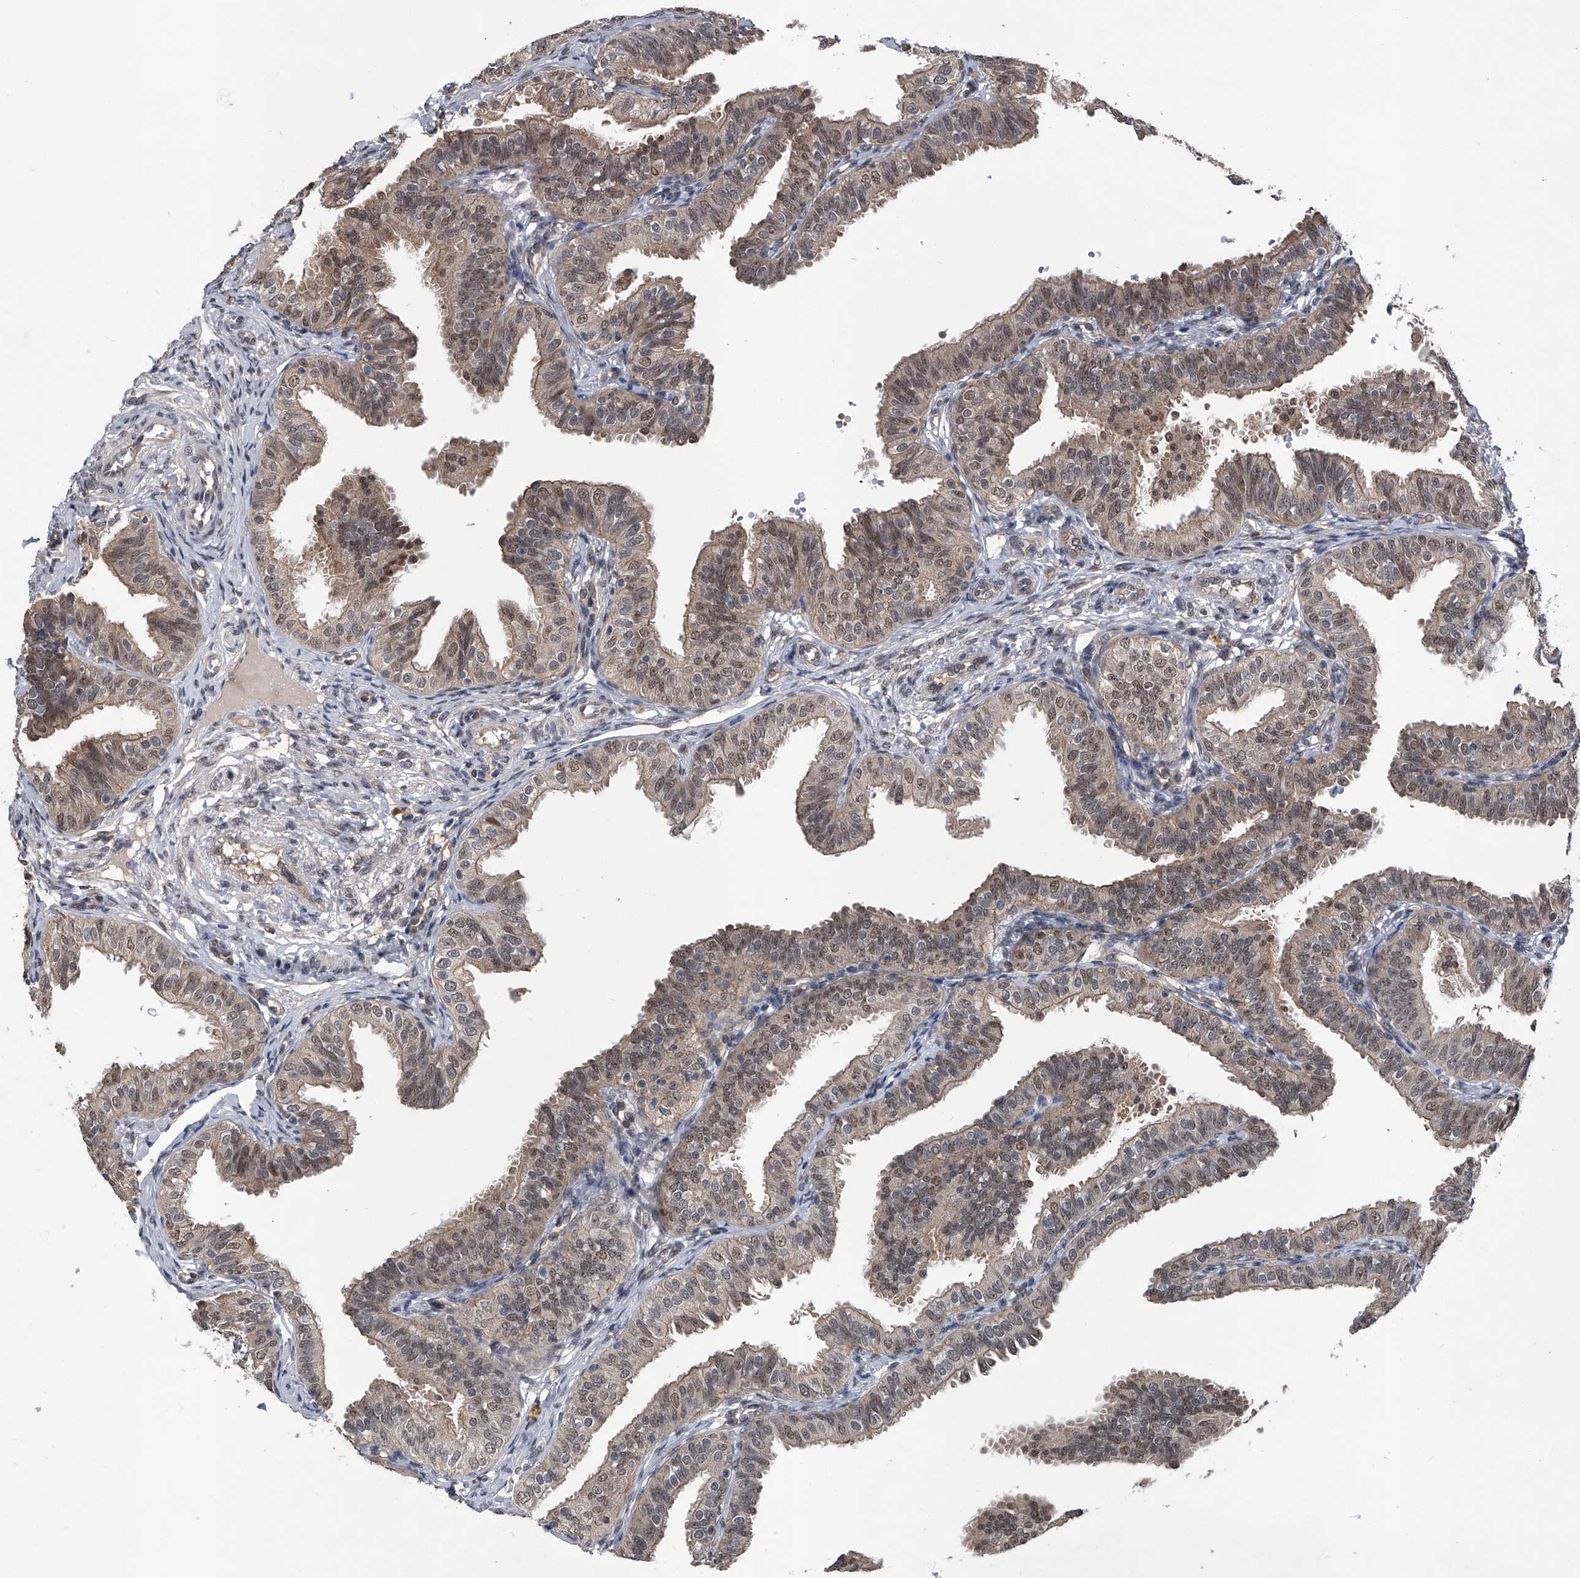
{"staining": {"intensity": "weak", "quantity": ">75%", "location": "cytoplasmic/membranous"}, "tissue": "fallopian tube", "cell_type": "Glandular cells", "image_type": "normal", "snomed": [{"axis": "morphology", "description": "Normal tissue, NOS"}, {"axis": "topography", "description": "Fallopian tube"}], "caption": "Protein expression analysis of normal fallopian tube shows weak cytoplasmic/membranous positivity in about >75% of glandular cells.", "gene": "SLC12A8", "patient": {"sex": "female", "age": 35}}